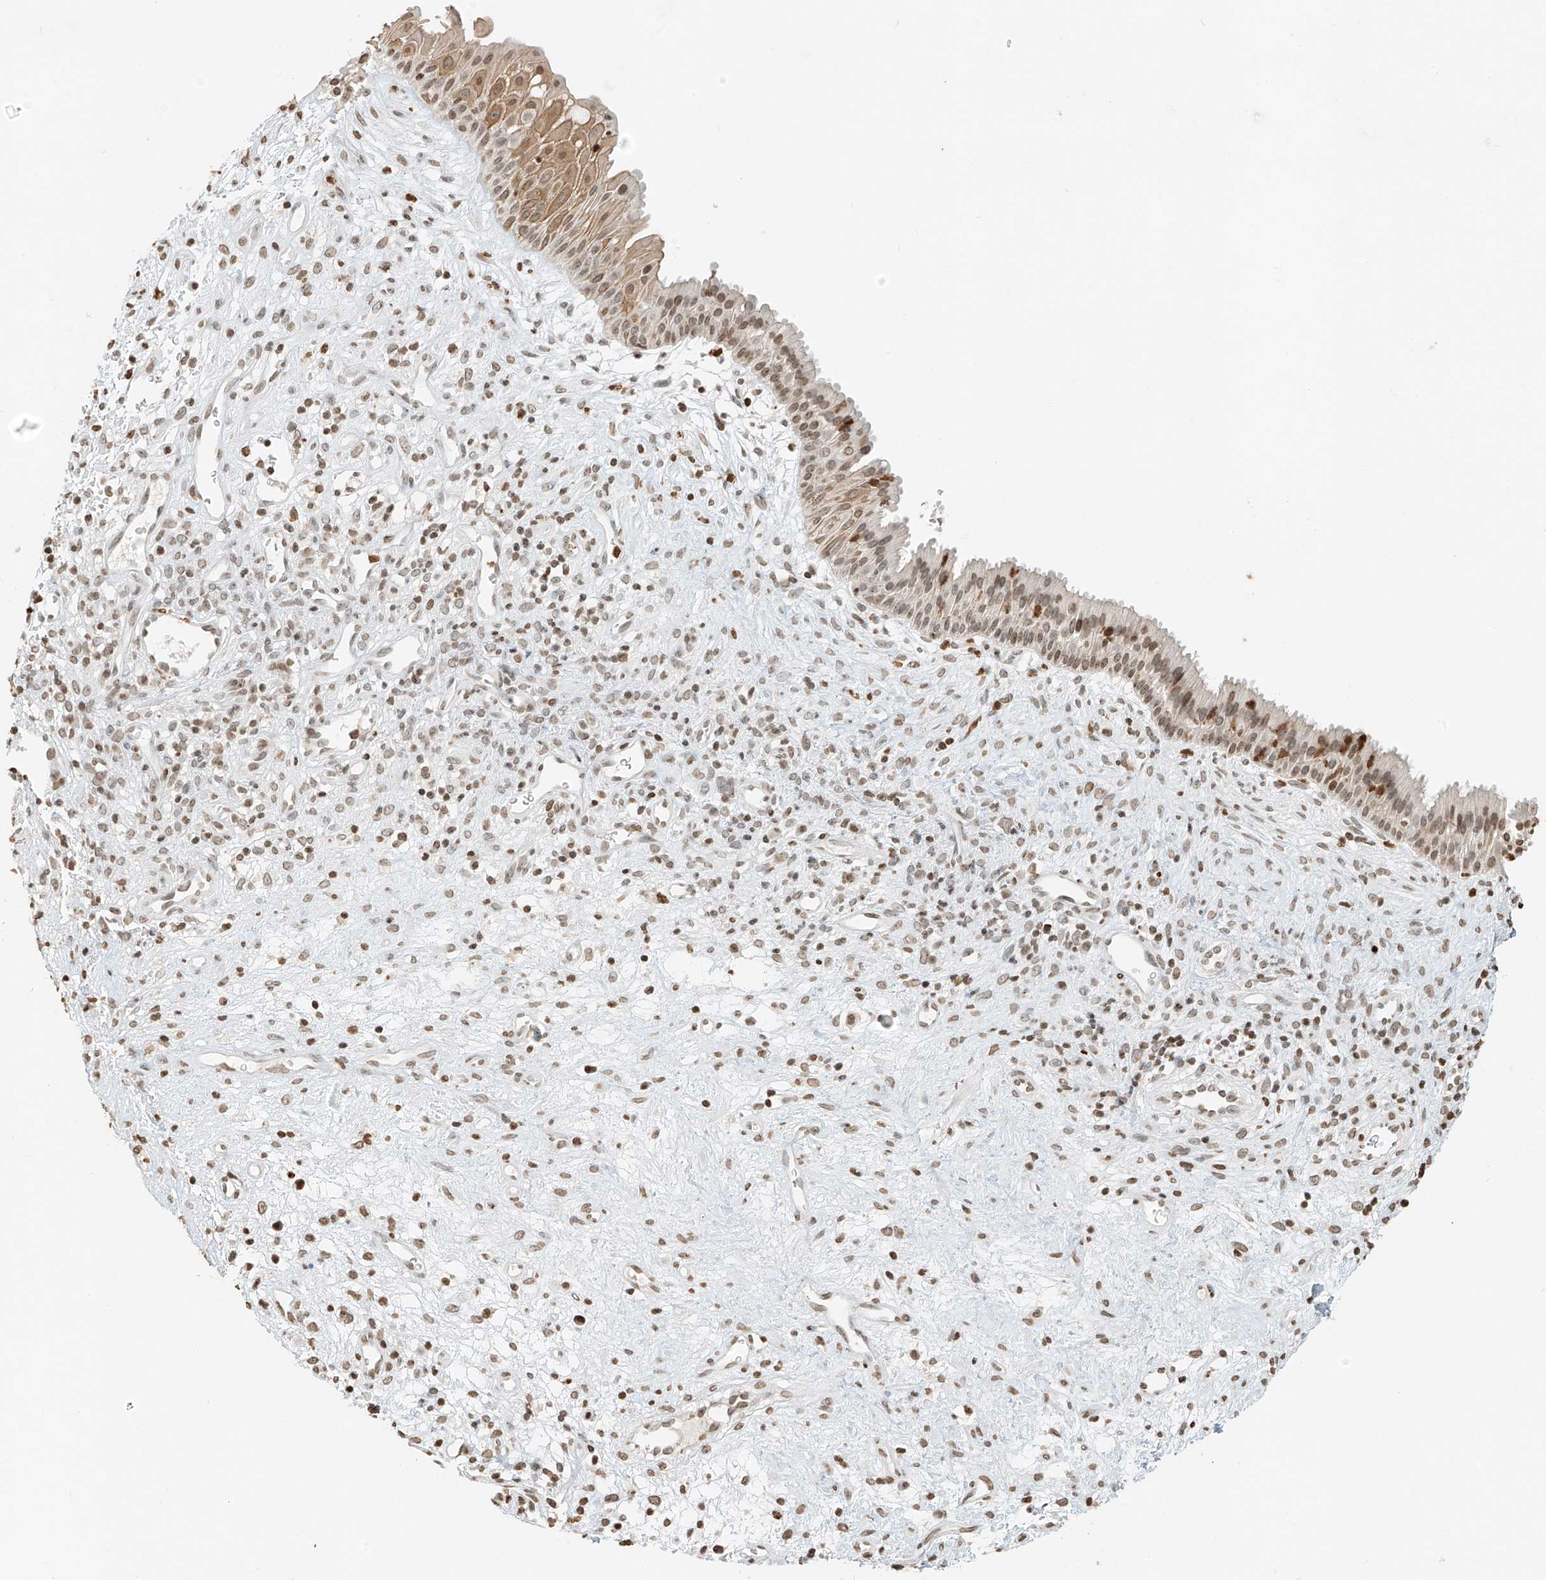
{"staining": {"intensity": "moderate", "quantity": ">75%", "location": "nuclear"}, "tissue": "nasopharynx", "cell_type": "Respiratory epithelial cells", "image_type": "normal", "snomed": [{"axis": "morphology", "description": "Normal tissue, NOS"}, {"axis": "topography", "description": "Nasopharynx"}], "caption": "This image displays immunohistochemistry staining of benign nasopharynx, with medium moderate nuclear staining in approximately >75% of respiratory epithelial cells.", "gene": "C17orf58", "patient": {"sex": "male", "age": 22}}